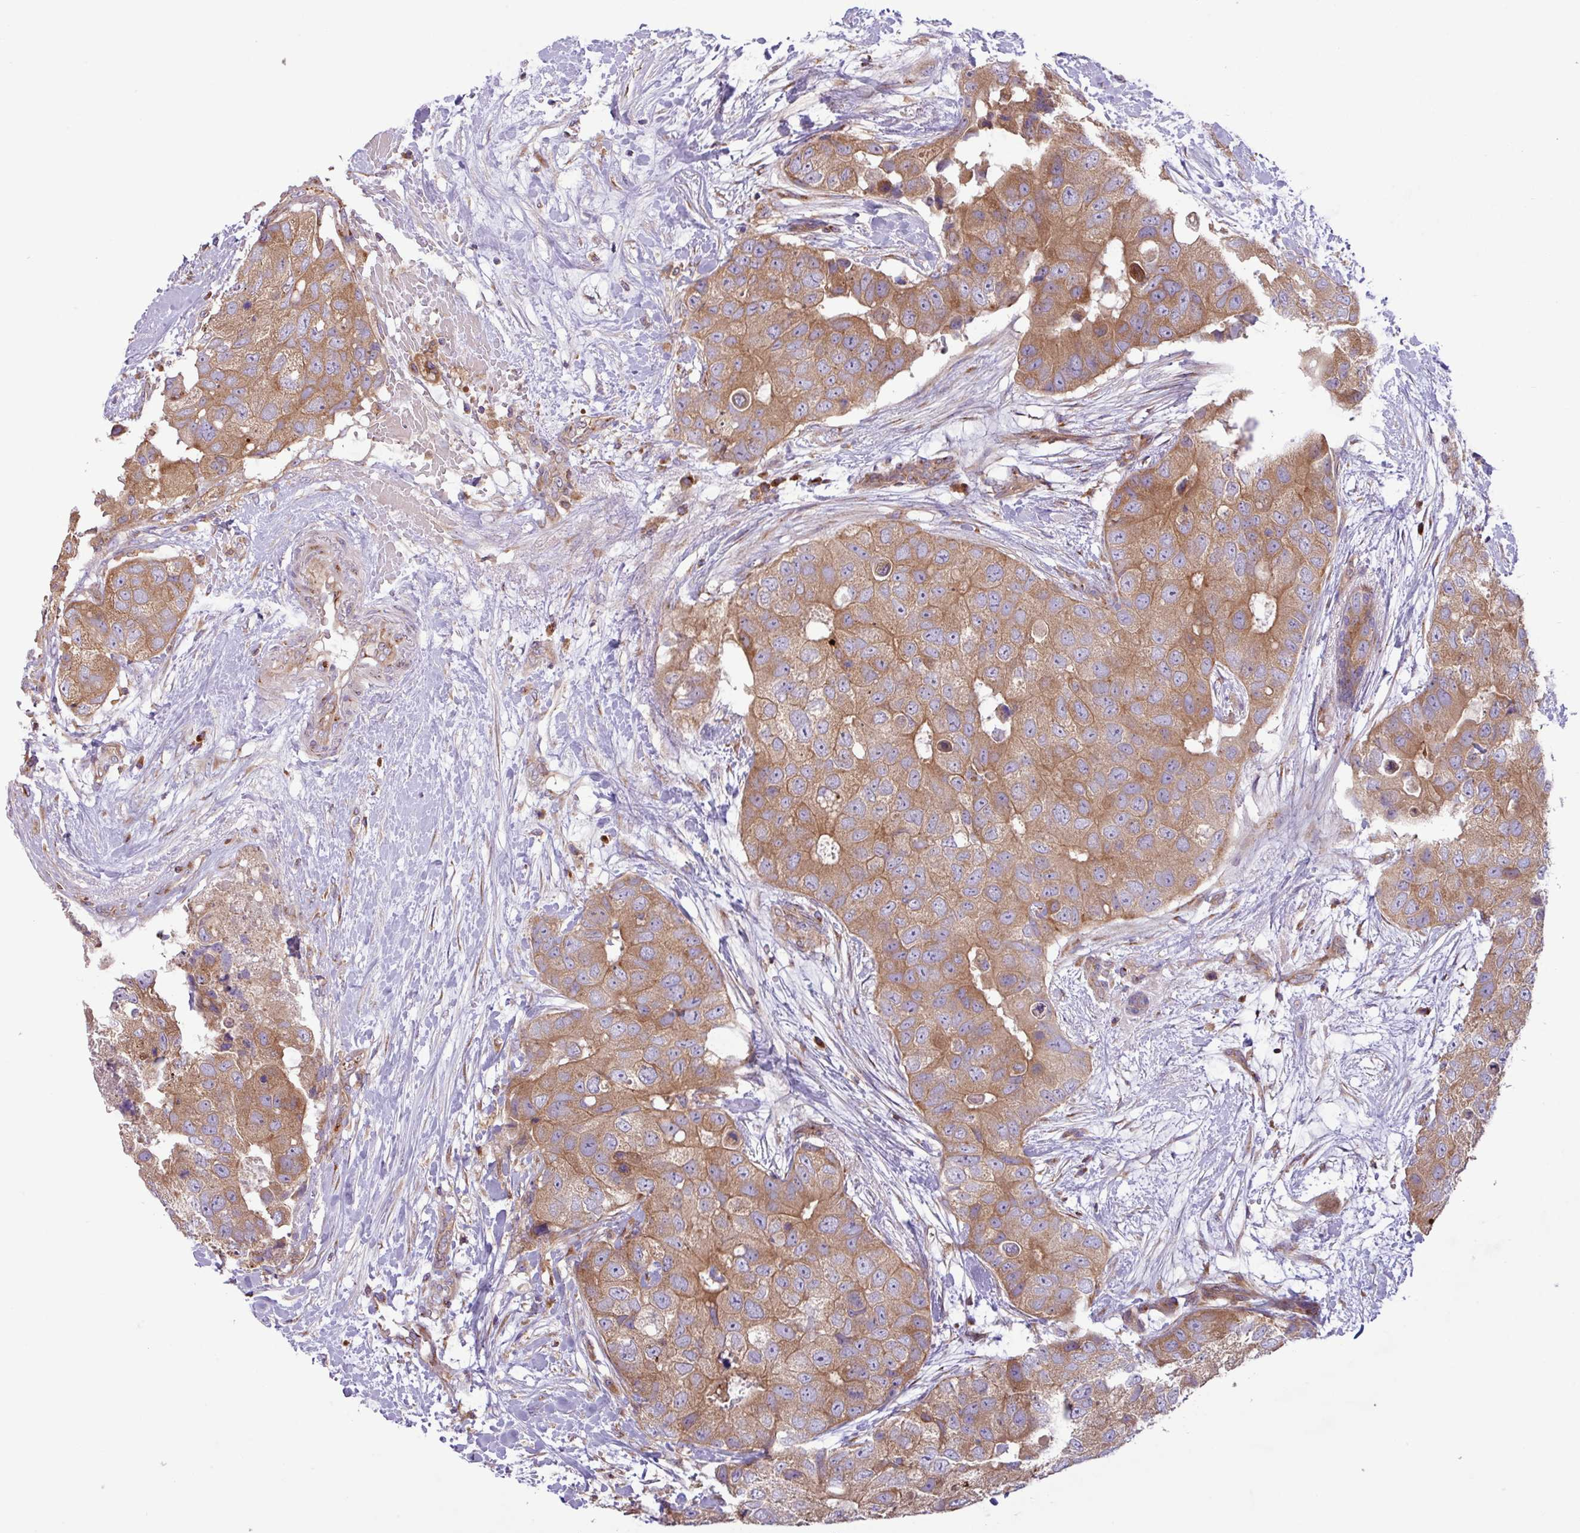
{"staining": {"intensity": "moderate", "quantity": ">75%", "location": "cytoplasmic/membranous"}, "tissue": "breast cancer", "cell_type": "Tumor cells", "image_type": "cancer", "snomed": [{"axis": "morphology", "description": "Duct carcinoma"}, {"axis": "topography", "description": "Breast"}], "caption": "Breast intraductal carcinoma tissue demonstrates moderate cytoplasmic/membranous expression in about >75% of tumor cells", "gene": "RAB19", "patient": {"sex": "female", "age": 62}}